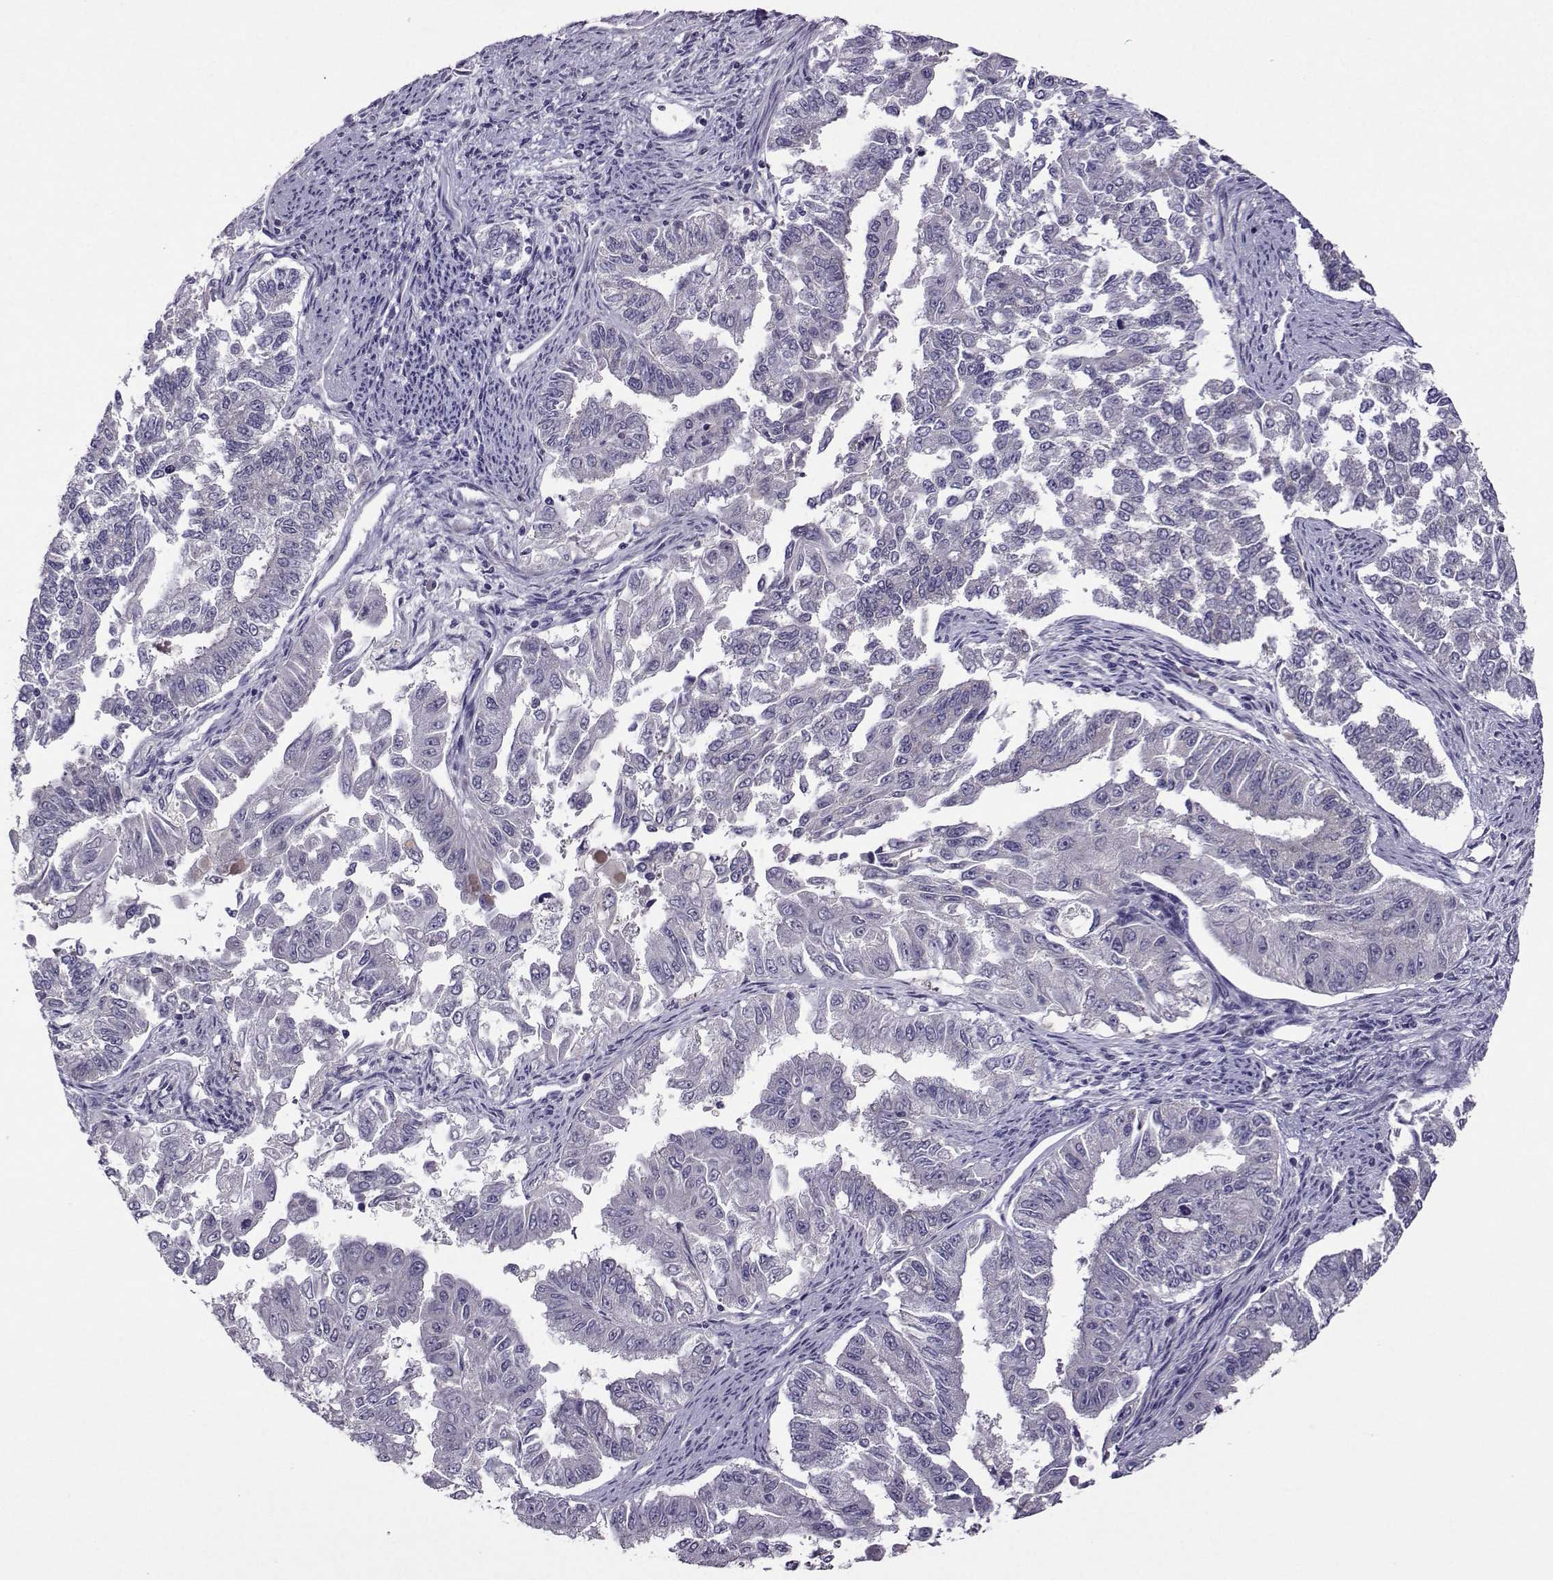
{"staining": {"intensity": "negative", "quantity": "none", "location": "none"}, "tissue": "endometrial cancer", "cell_type": "Tumor cells", "image_type": "cancer", "snomed": [{"axis": "morphology", "description": "Adenocarcinoma, NOS"}, {"axis": "topography", "description": "Uterus"}], "caption": "The micrograph shows no staining of tumor cells in endometrial adenocarcinoma. (DAB immunohistochemistry, high magnification).", "gene": "DDX20", "patient": {"sex": "female", "age": 59}}